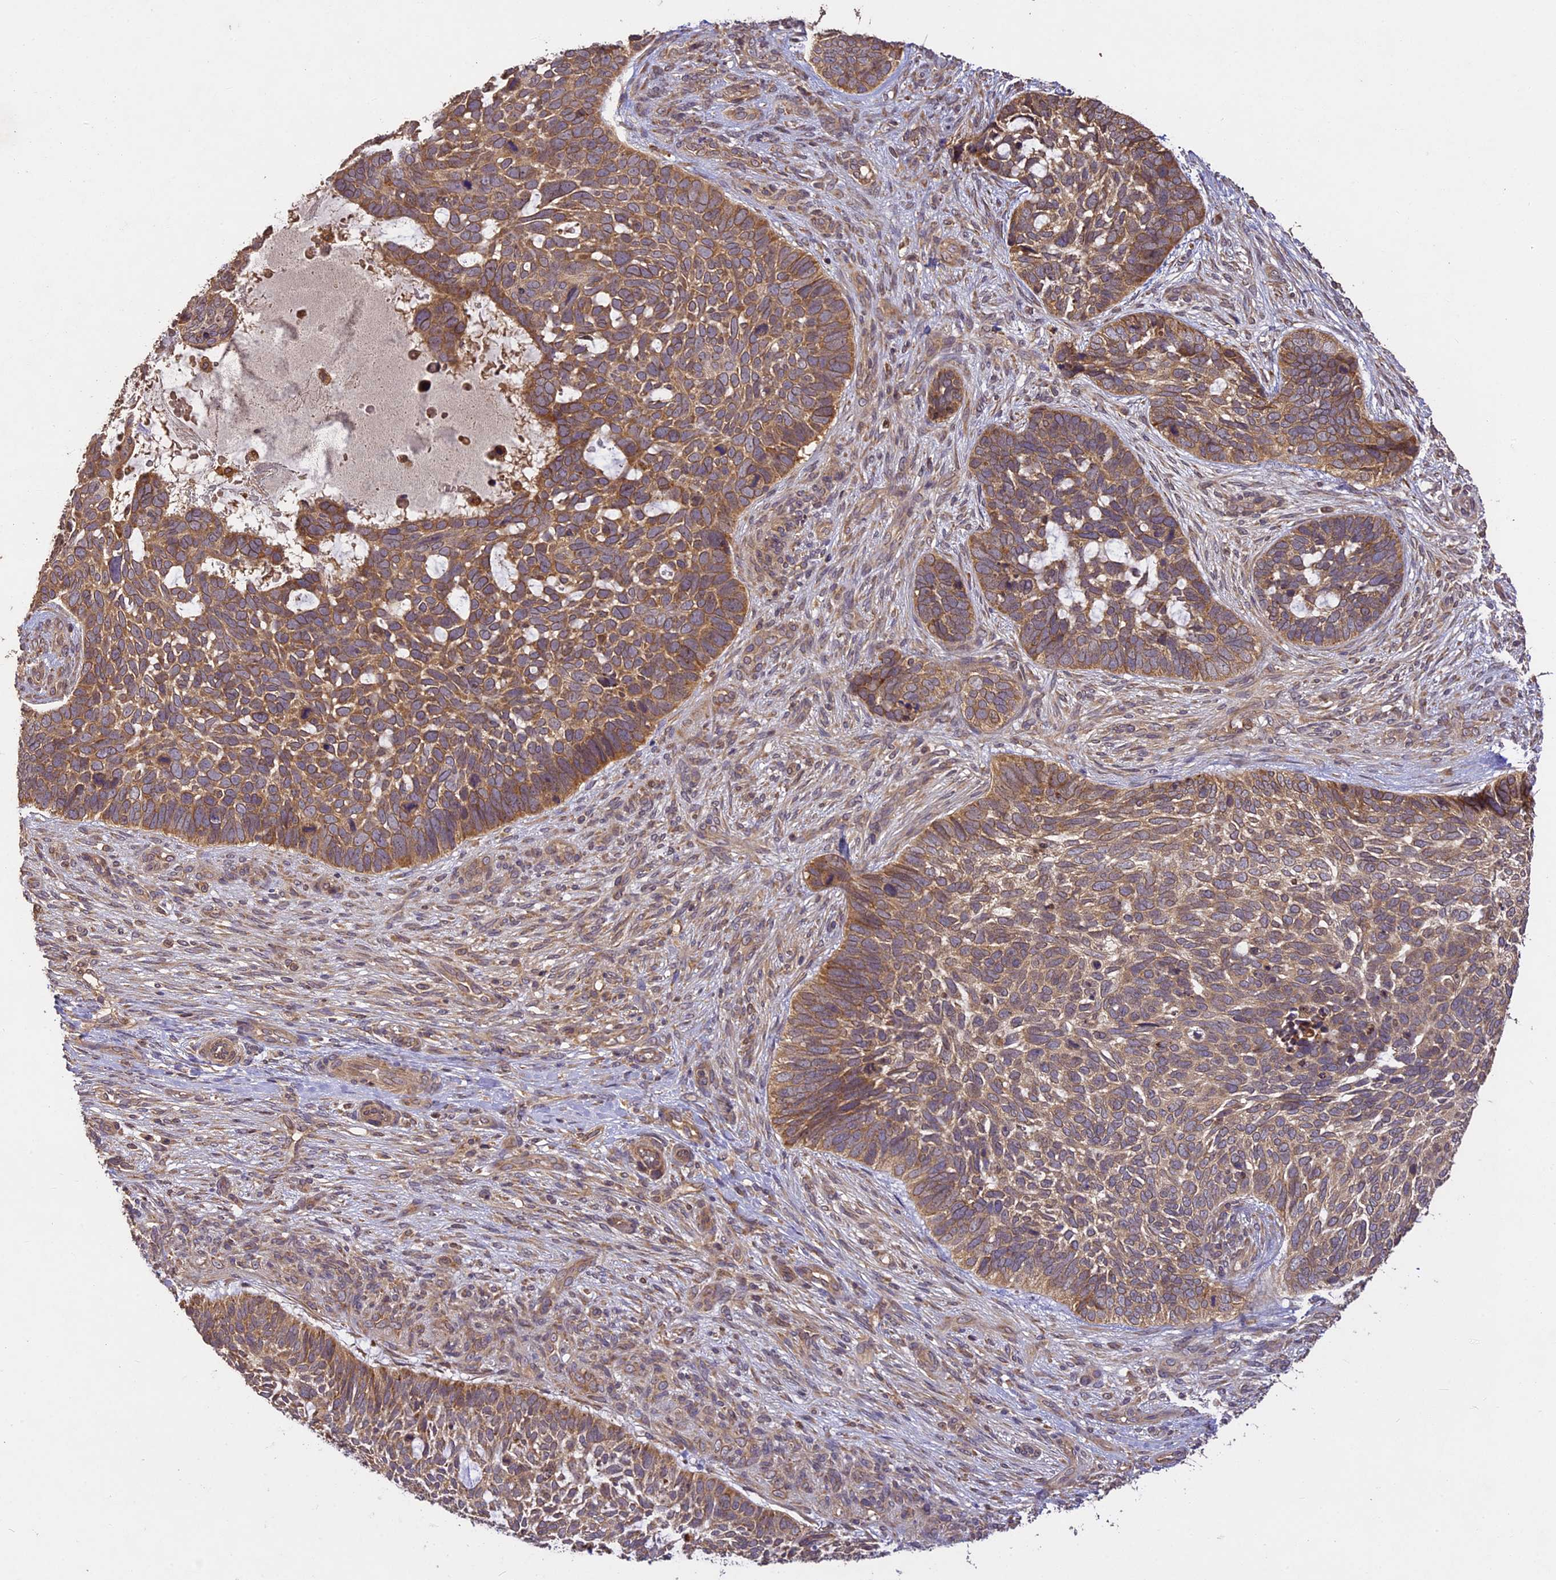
{"staining": {"intensity": "moderate", "quantity": ">75%", "location": "cytoplasmic/membranous"}, "tissue": "skin cancer", "cell_type": "Tumor cells", "image_type": "cancer", "snomed": [{"axis": "morphology", "description": "Basal cell carcinoma"}, {"axis": "topography", "description": "Skin"}], "caption": "The immunohistochemical stain shows moderate cytoplasmic/membranous staining in tumor cells of basal cell carcinoma (skin) tissue.", "gene": "BRAP", "patient": {"sex": "male", "age": 88}}